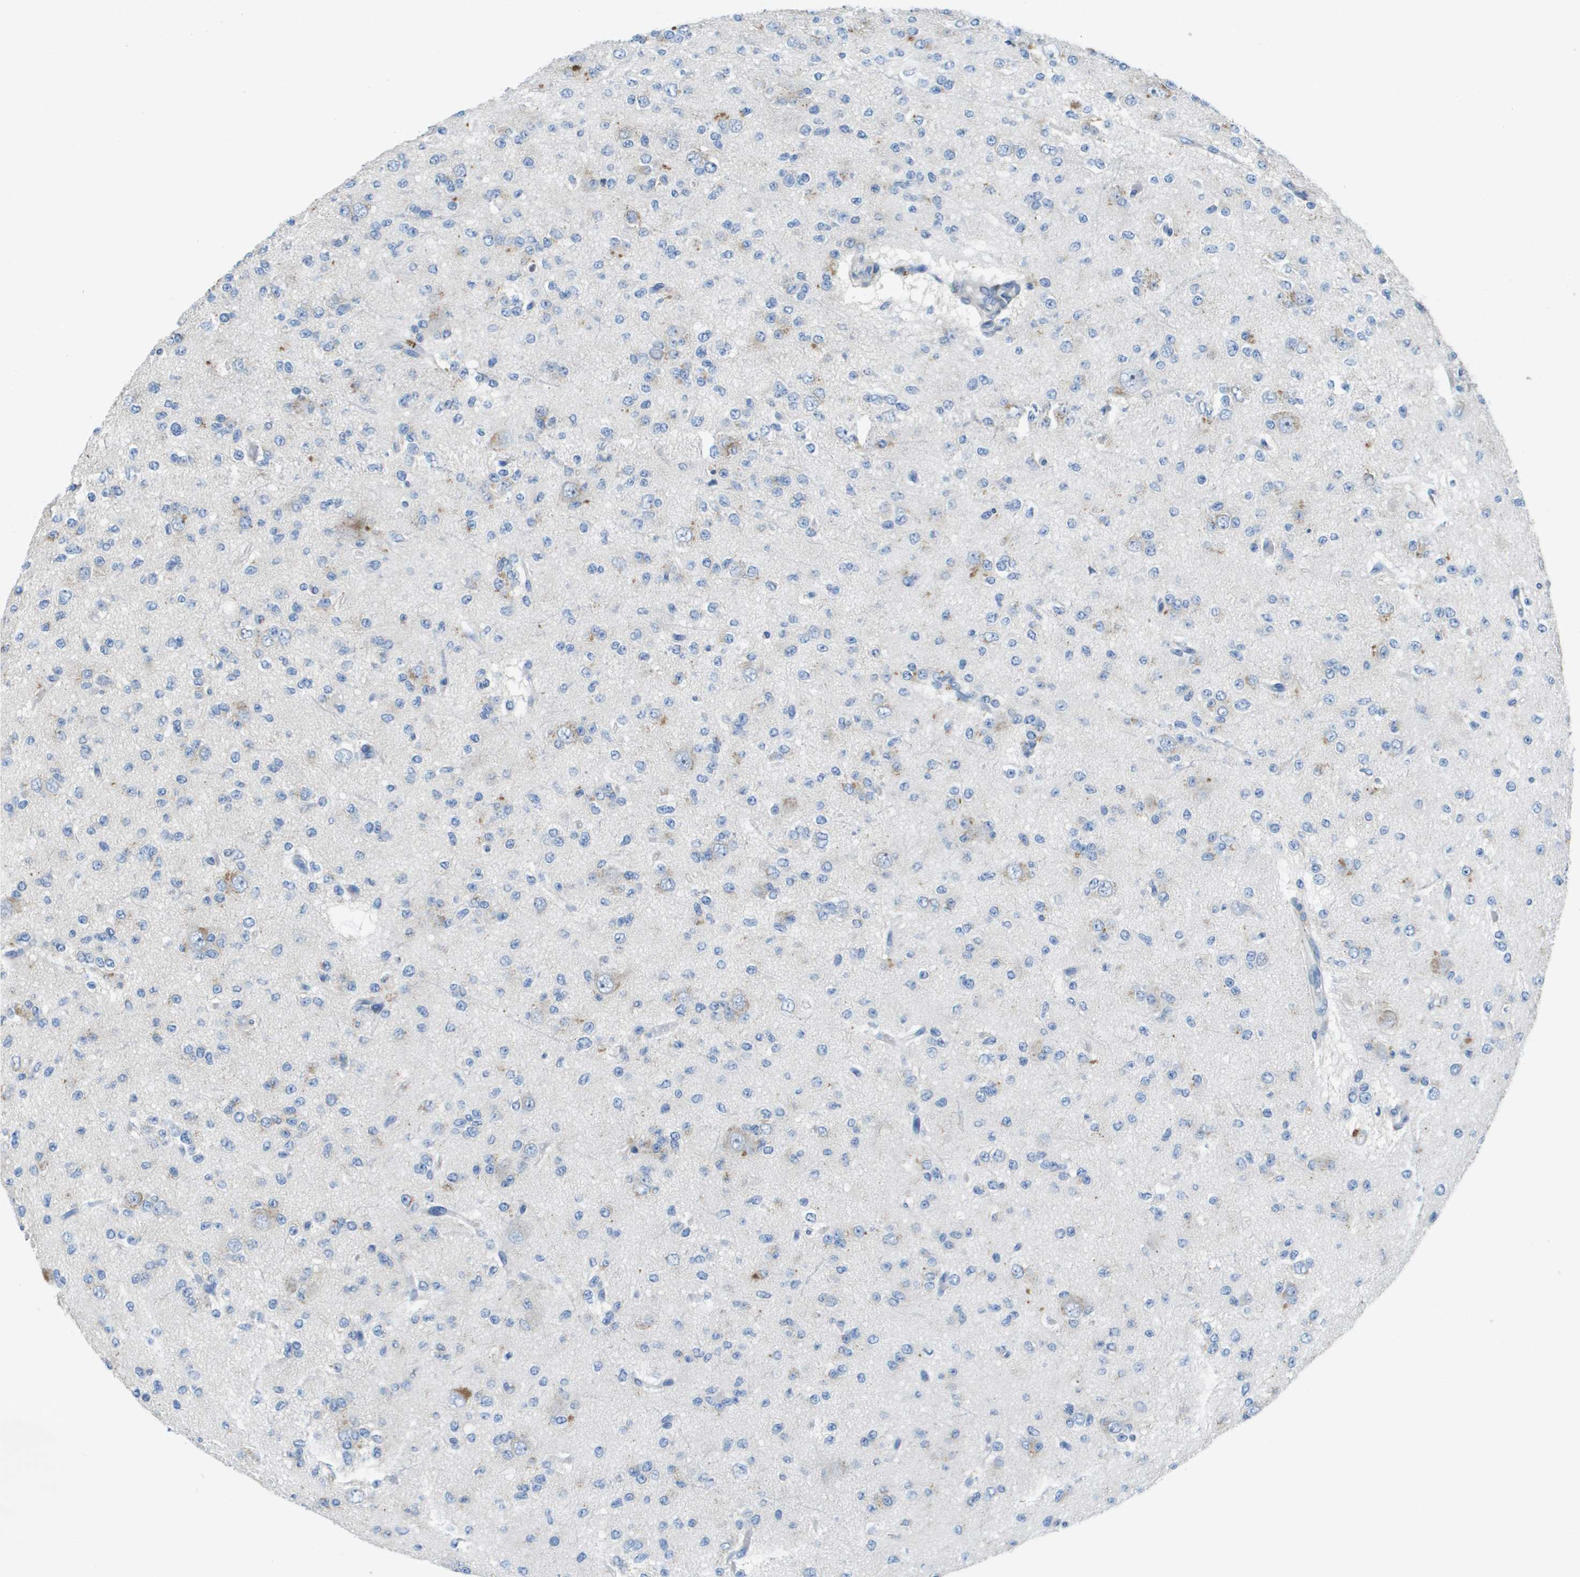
{"staining": {"intensity": "negative", "quantity": "none", "location": "none"}, "tissue": "glioma", "cell_type": "Tumor cells", "image_type": "cancer", "snomed": [{"axis": "morphology", "description": "Glioma, malignant, Low grade"}, {"axis": "topography", "description": "Brain"}], "caption": "Immunohistochemistry (IHC) histopathology image of human low-grade glioma (malignant) stained for a protein (brown), which displays no positivity in tumor cells. (DAB IHC with hematoxylin counter stain).", "gene": "B3GNT5", "patient": {"sex": "male", "age": 38}}